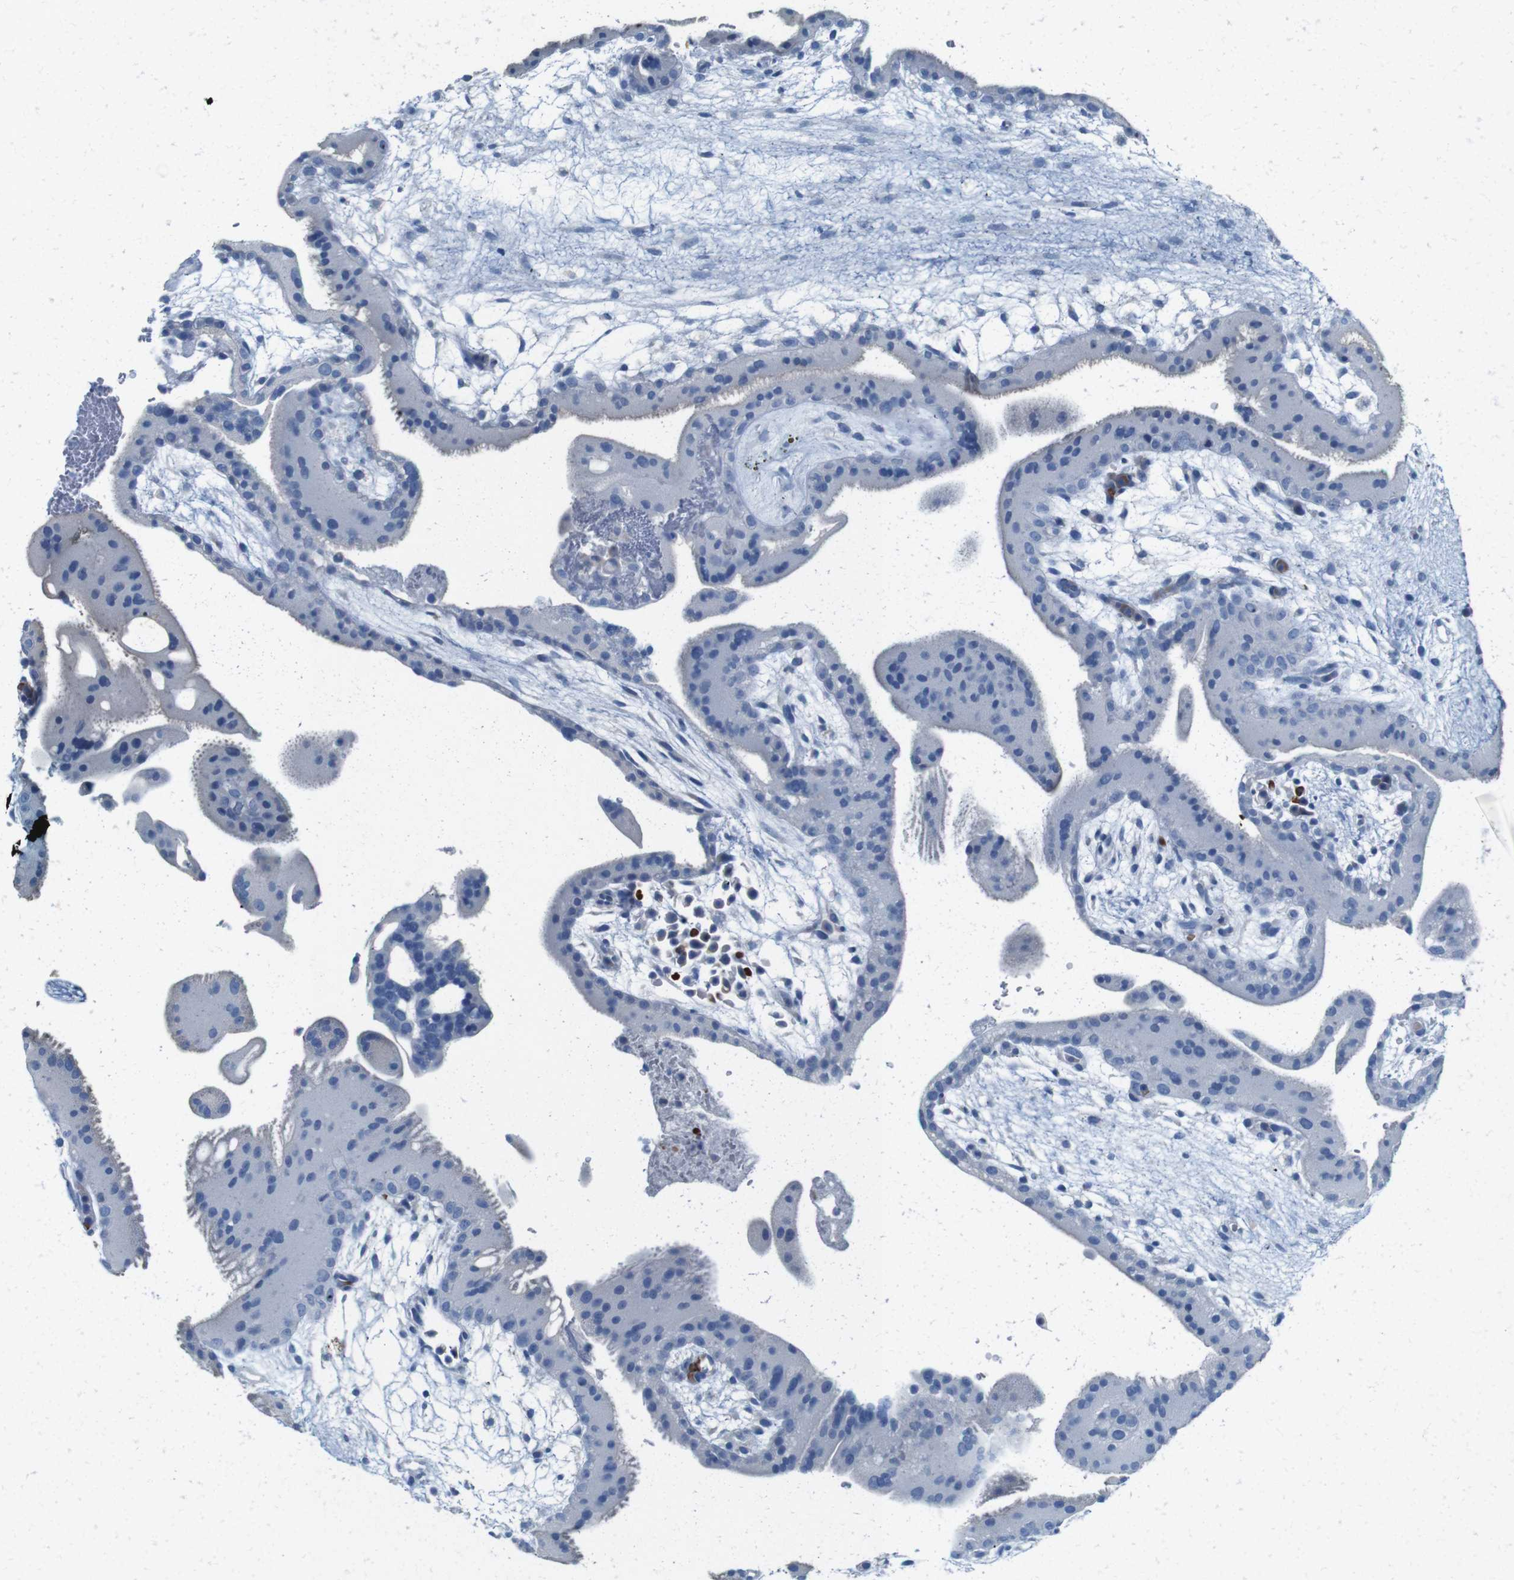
{"staining": {"intensity": "negative", "quantity": "none", "location": "none"}, "tissue": "placenta", "cell_type": "Trophoblastic cells", "image_type": "normal", "snomed": [{"axis": "morphology", "description": "Normal tissue, NOS"}, {"axis": "topography", "description": "Placenta"}], "caption": "Immunohistochemistry of unremarkable human placenta exhibits no staining in trophoblastic cells.", "gene": "IGSF8", "patient": {"sex": "female", "age": 19}}